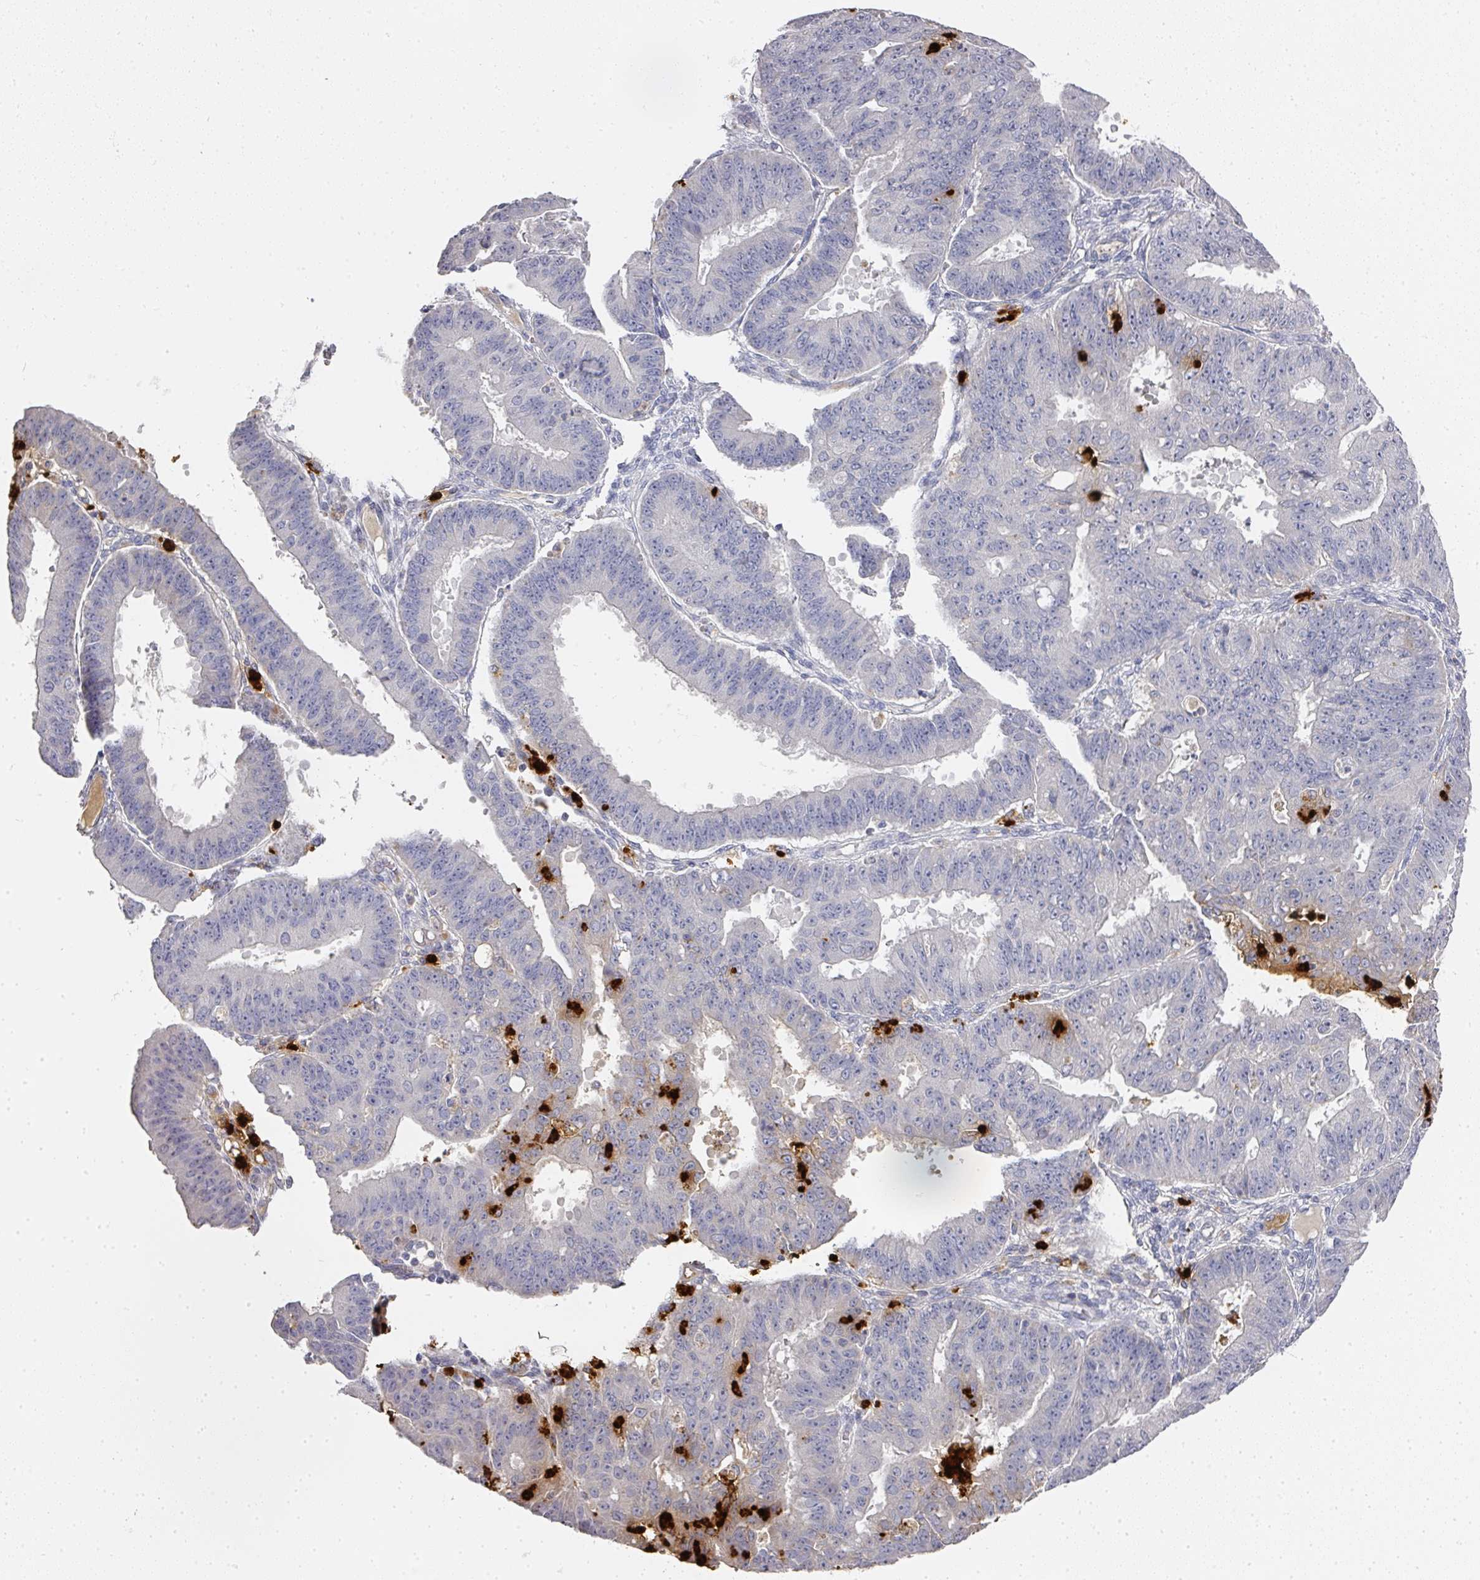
{"staining": {"intensity": "negative", "quantity": "none", "location": "none"}, "tissue": "ovarian cancer", "cell_type": "Tumor cells", "image_type": "cancer", "snomed": [{"axis": "morphology", "description": "Carcinoma, endometroid"}, {"axis": "topography", "description": "Appendix"}, {"axis": "topography", "description": "Ovary"}], "caption": "High magnification brightfield microscopy of ovarian cancer (endometroid carcinoma) stained with DAB (3,3'-diaminobenzidine) (brown) and counterstained with hematoxylin (blue): tumor cells show no significant staining.", "gene": "CAMP", "patient": {"sex": "female", "age": 42}}